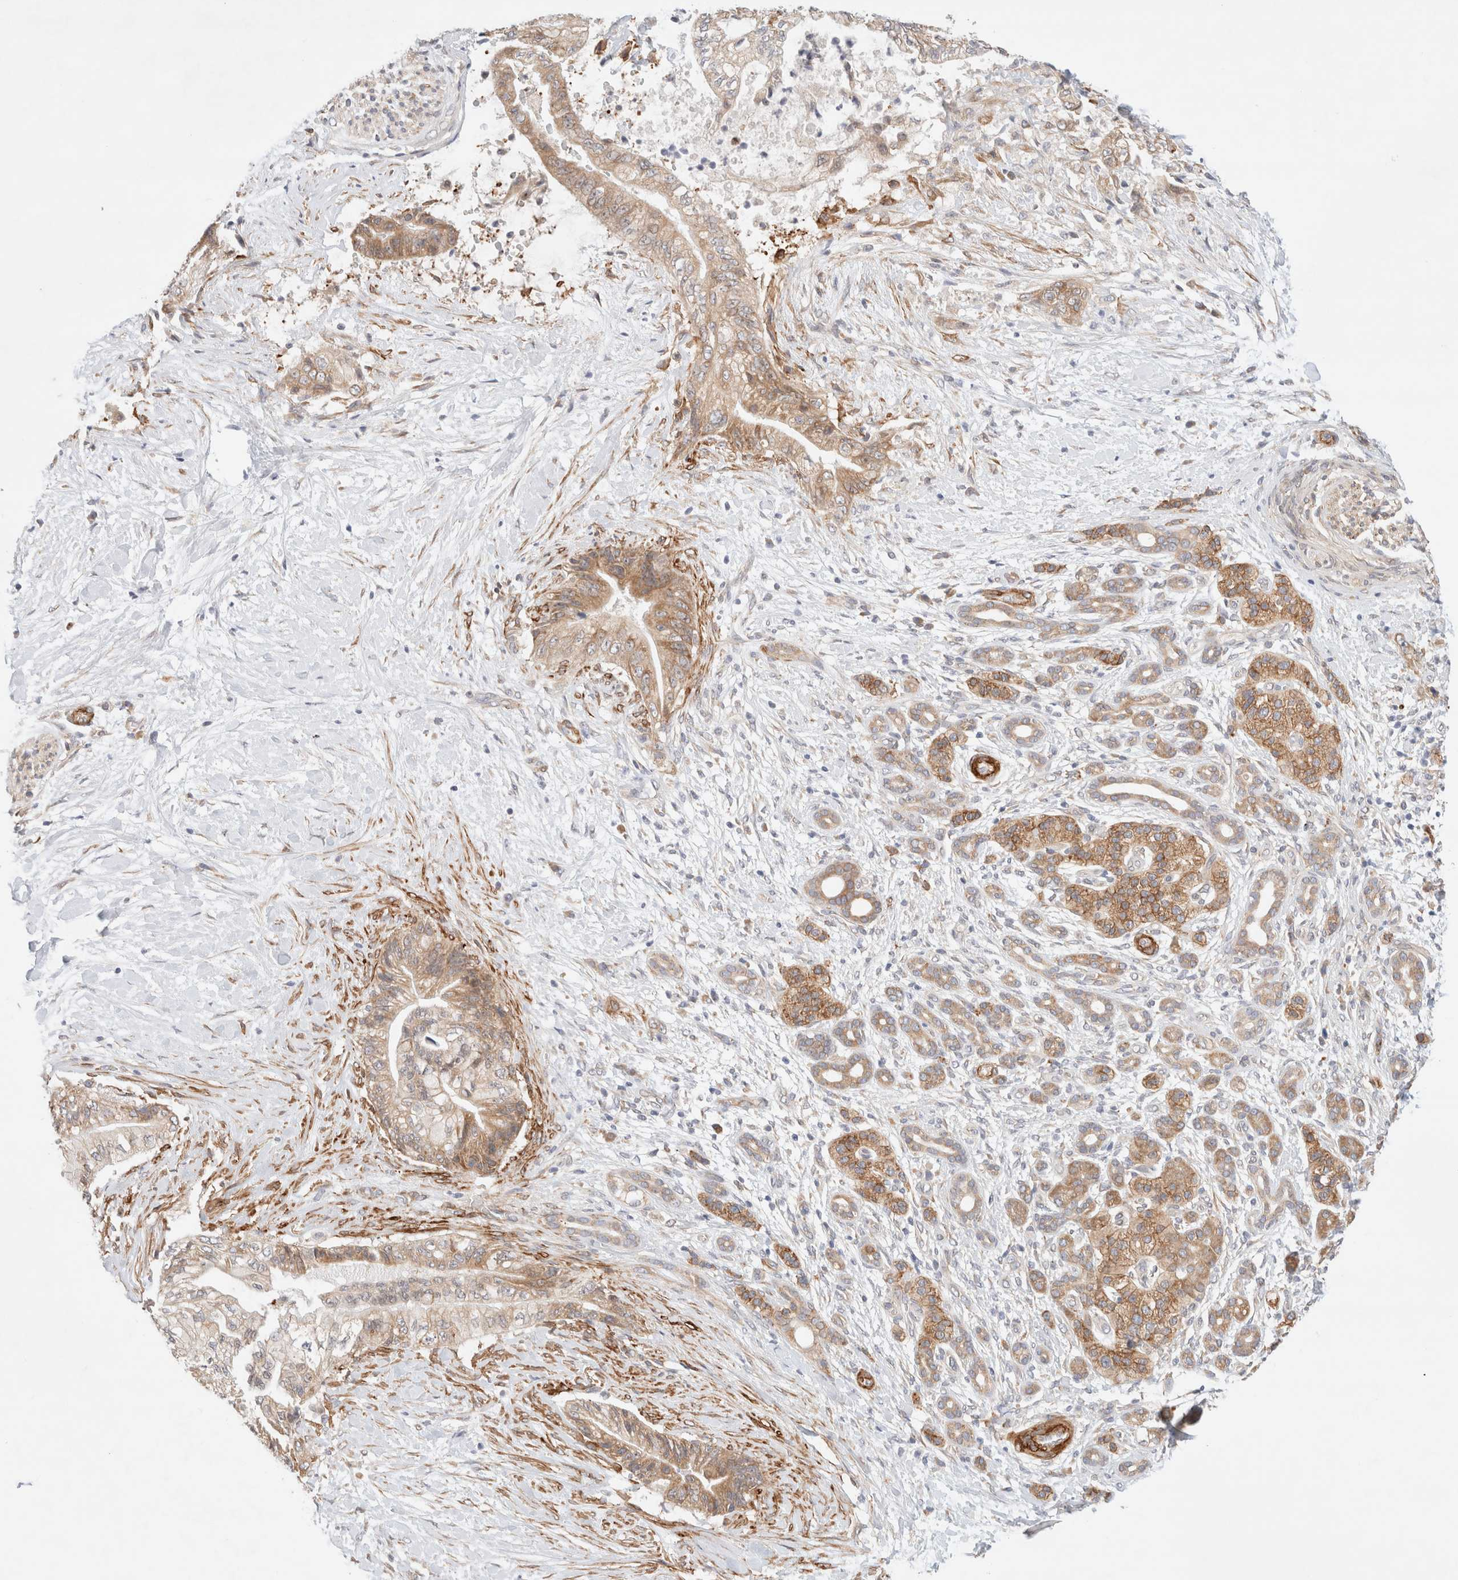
{"staining": {"intensity": "moderate", "quantity": ">75%", "location": "cytoplasmic/membranous"}, "tissue": "pancreatic cancer", "cell_type": "Tumor cells", "image_type": "cancer", "snomed": [{"axis": "morphology", "description": "Adenocarcinoma, NOS"}, {"axis": "topography", "description": "Pancreas"}], "caption": "High-magnification brightfield microscopy of pancreatic cancer stained with DAB (3,3'-diaminobenzidine) (brown) and counterstained with hematoxylin (blue). tumor cells exhibit moderate cytoplasmic/membranous staining is present in approximately>75% of cells.", "gene": "RRP15", "patient": {"sex": "male", "age": 59}}